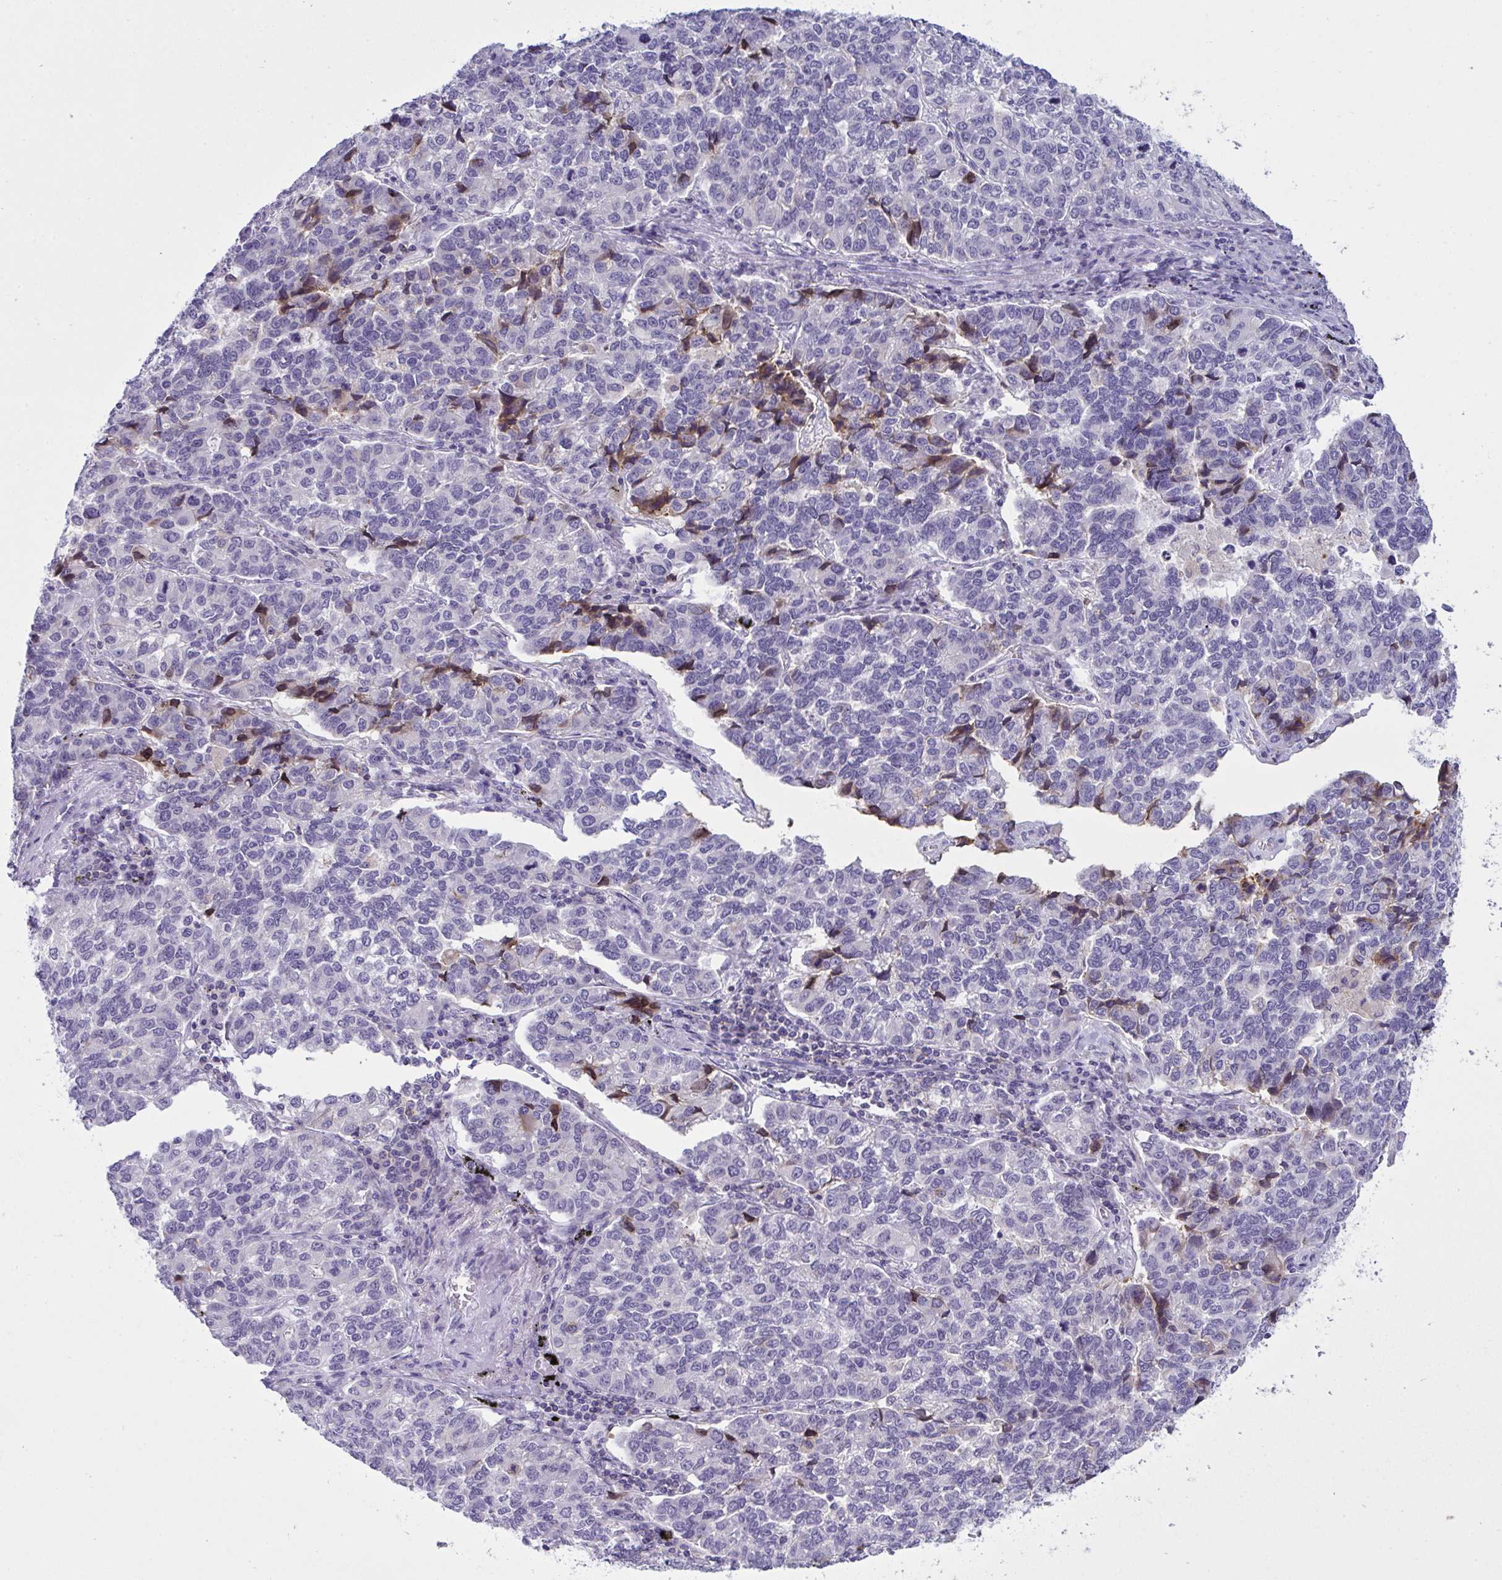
{"staining": {"intensity": "negative", "quantity": "none", "location": "none"}, "tissue": "lung cancer", "cell_type": "Tumor cells", "image_type": "cancer", "snomed": [{"axis": "morphology", "description": "Adenocarcinoma, NOS"}, {"axis": "topography", "description": "Lymph node"}, {"axis": "topography", "description": "Lung"}], "caption": "Lung cancer stained for a protein using IHC reveals no positivity tumor cells.", "gene": "RGPD5", "patient": {"sex": "male", "age": 66}}